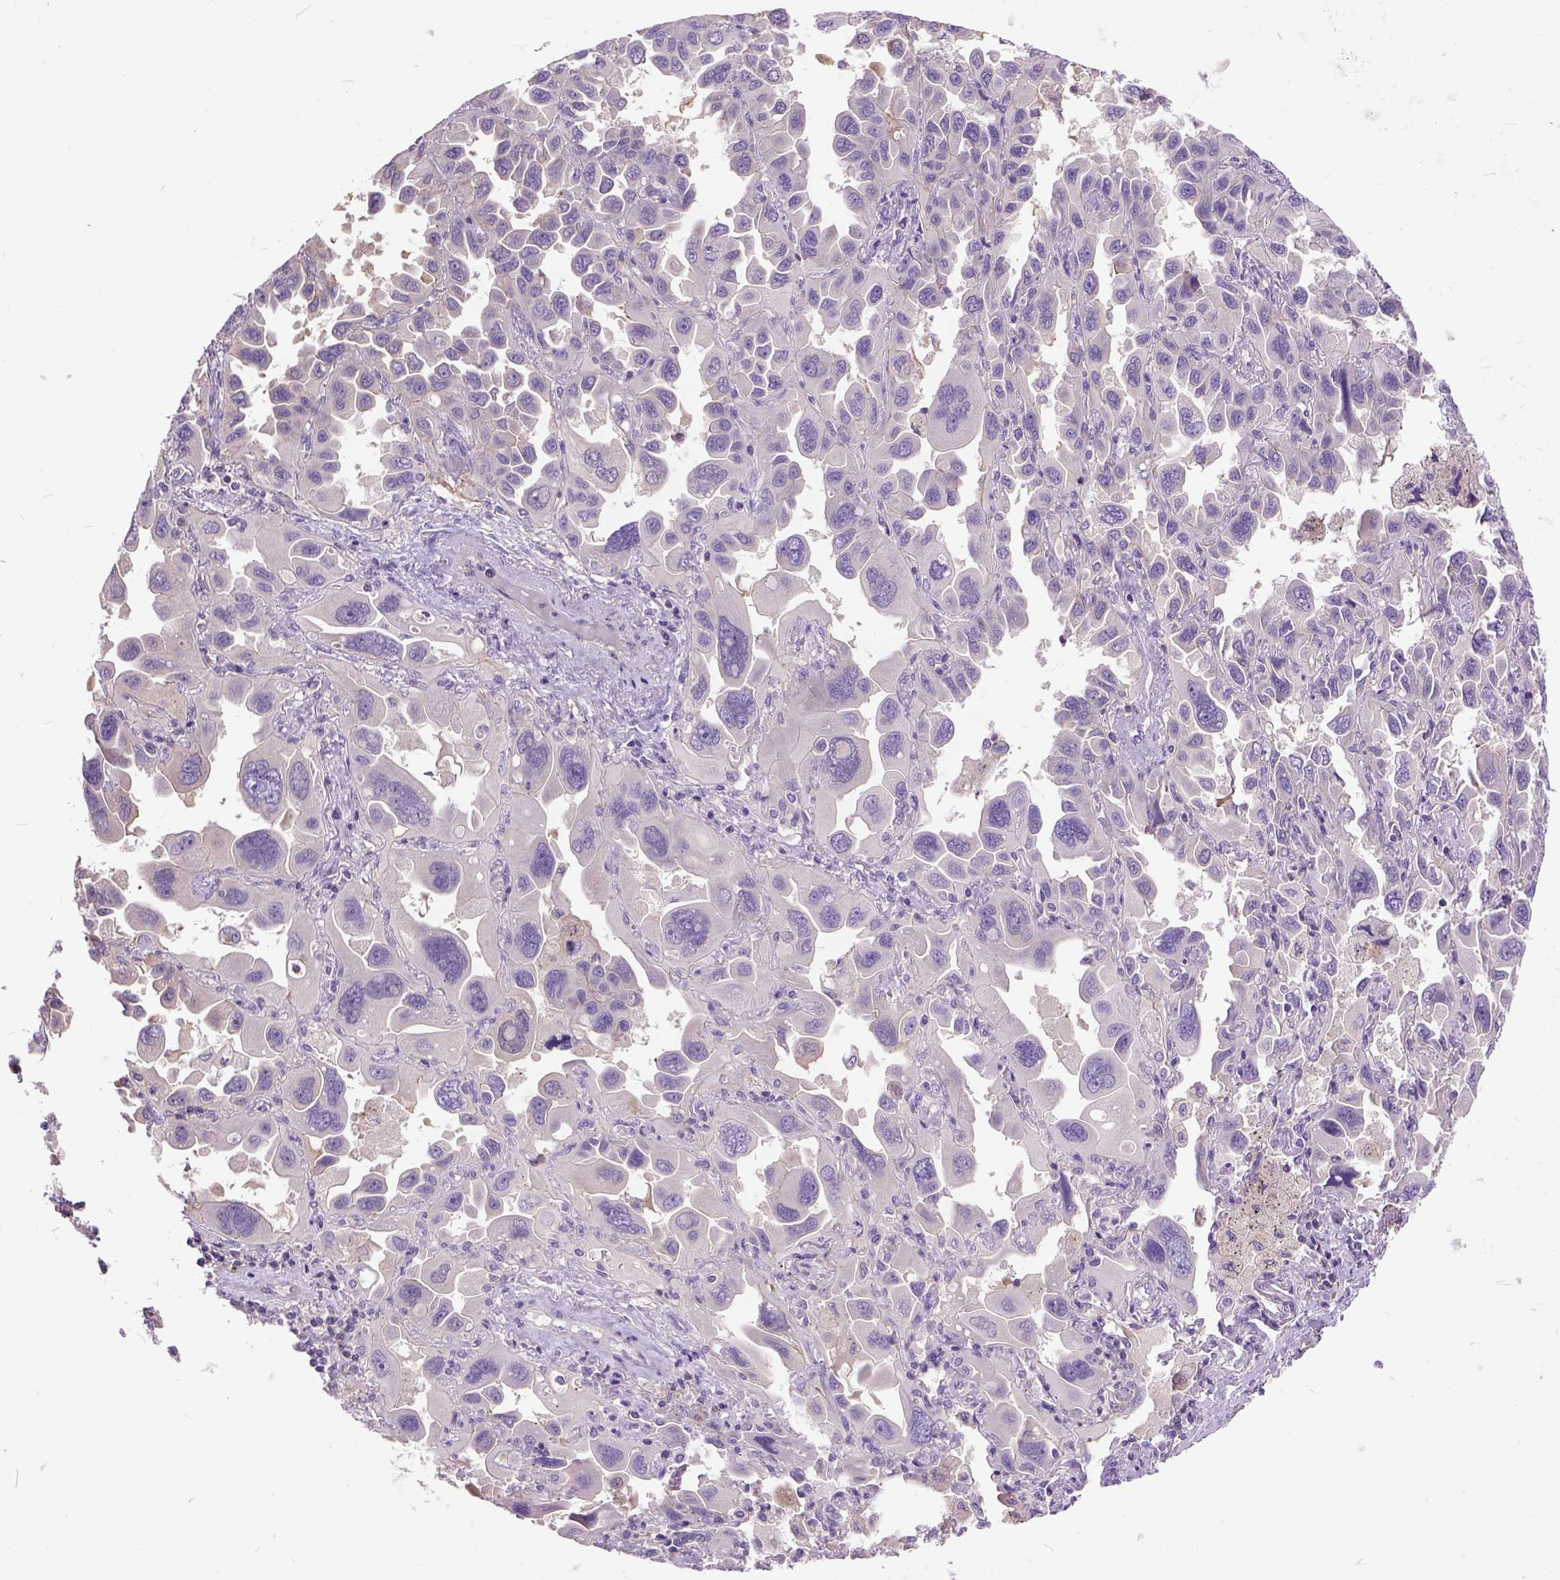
{"staining": {"intensity": "negative", "quantity": "none", "location": "none"}, "tissue": "lung cancer", "cell_type": "Tumor cells", "image_type": "cancer", "snomed": [{"axis": "morphology", "description": "Adenocarcinoma, NOS"}, {"axis": "topography", "description": "Lung"}], "caption": "Tumor cells are negative for brown protein staining in lung cancer.", "gene": "BANF2", "patient": {"sex": "male", "age": 64}}